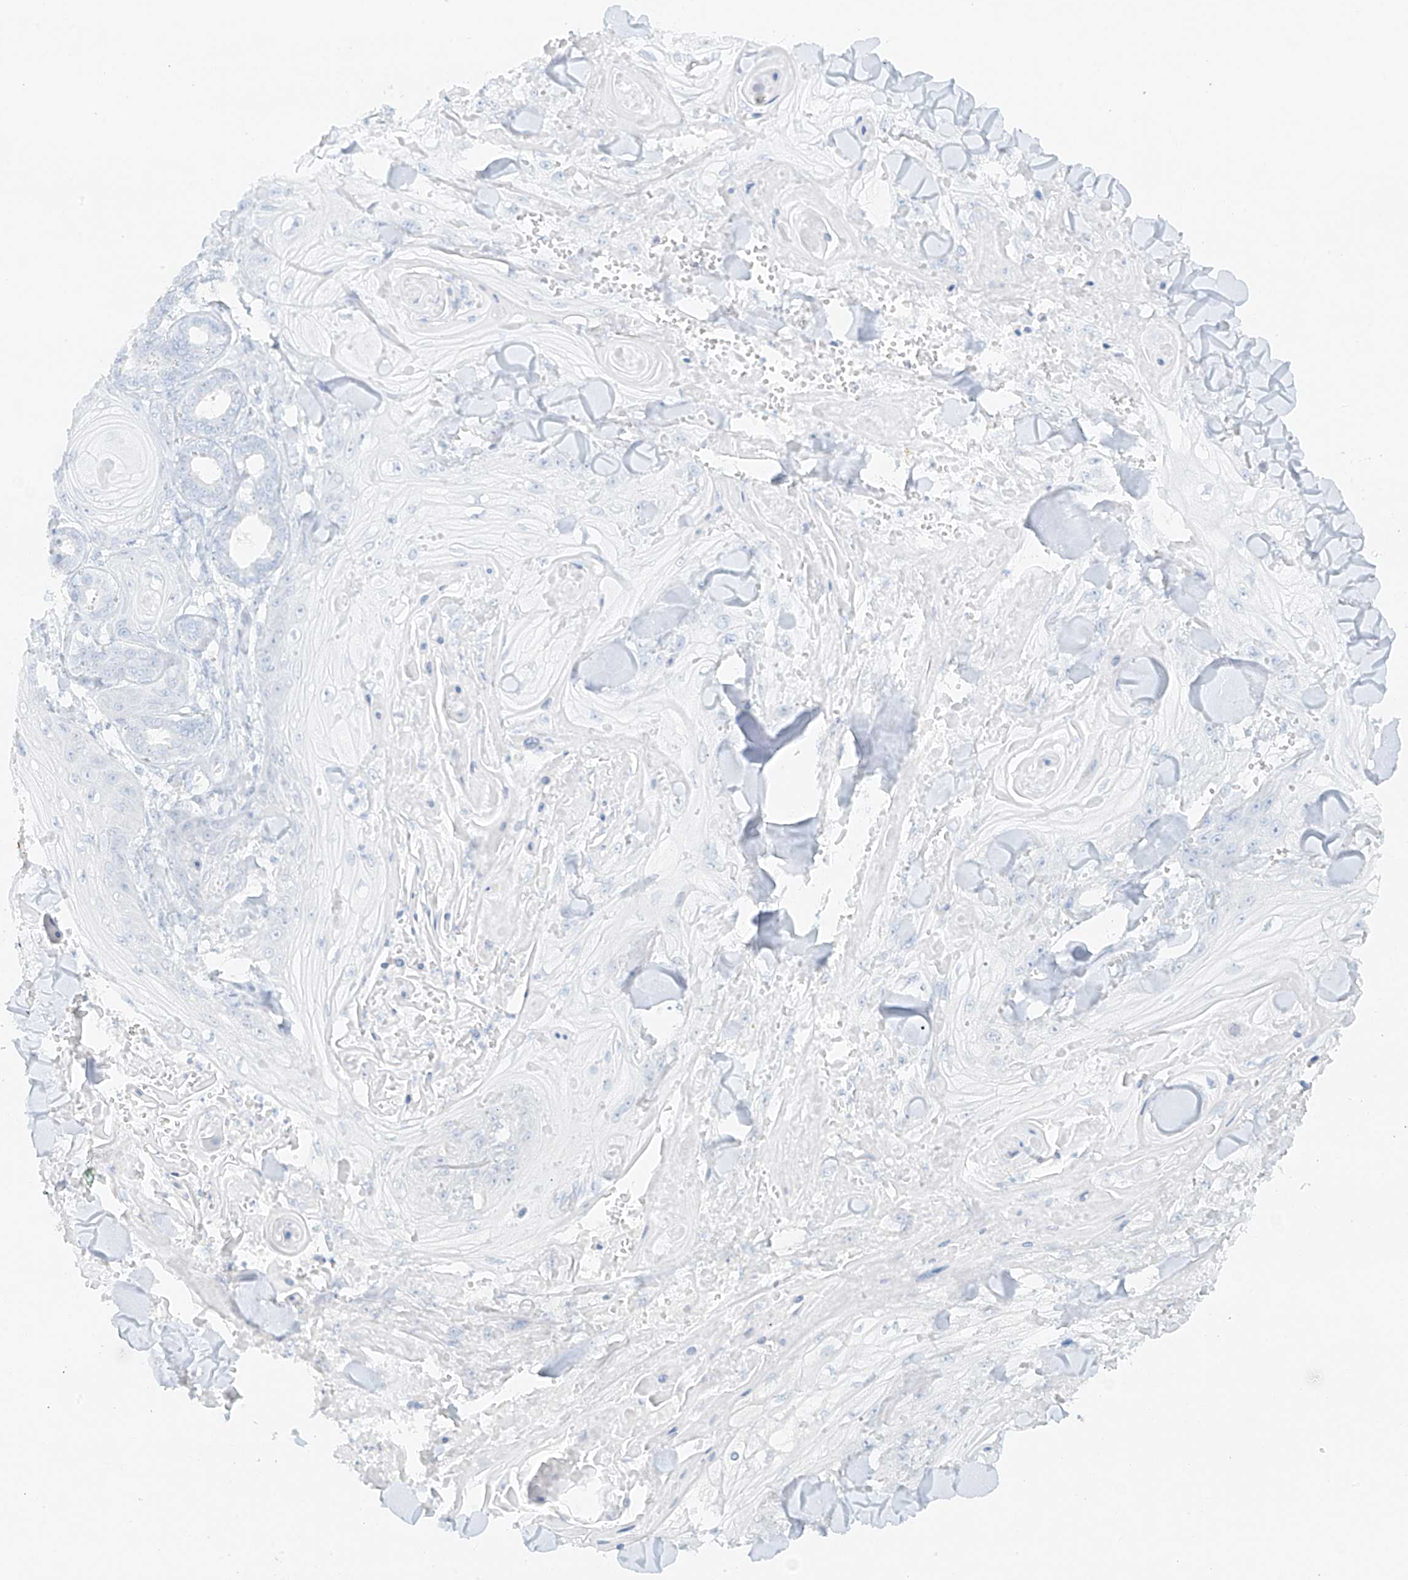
{"staining": {"intensity": "negative", "quantity": "none", "location": "none"}, "tissue": "skin cancer", "cell_type": "Tumor cells", "image_type": "cancer", "snomed": [{"axis": "morphology", "description": "Squamous cell carcinoma, NOS"}, {"axis": "topography", "description": "Skin"}], "caption": "The histopathology image reveals no staining of tumor cells in squamous cell carcinoma (skin).", "gene": "ANKZF1", "patient": {"sex": "male", "age": 74}}